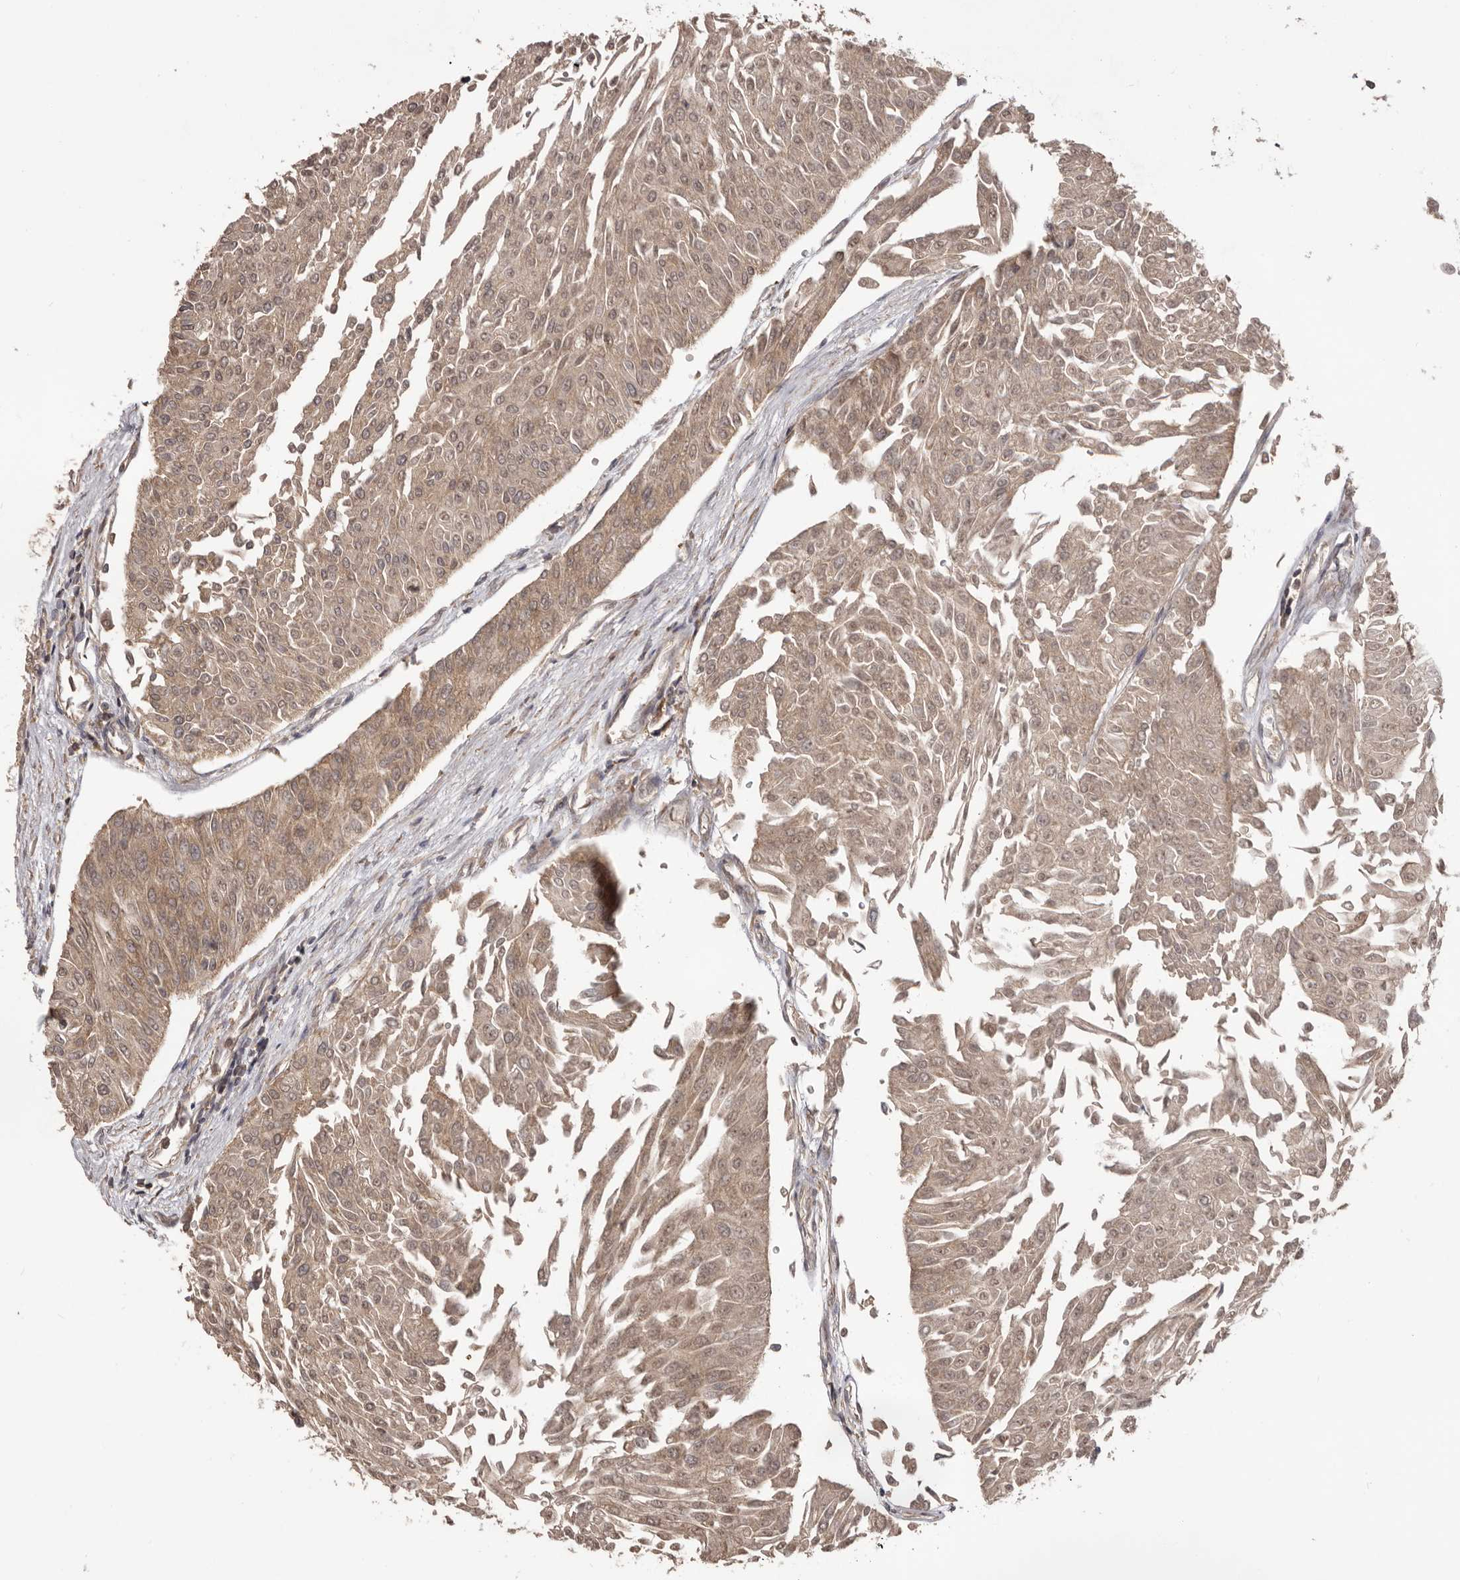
{"staining": {"intensity": "weak", "quantity": ">75%", "location": "cytoplasmic/membranous"}, "tissue": "urothelial cancer", "cell_type": "Tumor cells", "image_type": "cancer", "snomed": [{"axis": "morphology", "description": "Urothelial carcinoma, Low grade"}, {"axis": "topography", "description": "Urinary bladder"}], "caption": "DAB (3,3'-diaminobenzidine) immunohistochemical staining of urothelial carcinoma (low-grade) shows weak cytoplasmic/membranous protein positivity in about >75% of tumor cells. The protein is stained brown, and the nuclei are stained in blue (DAB IHC with brightfield microscopy, high magnification).", "gene": "HBS1L", "patient": {"sex": "male", "age": 67}}